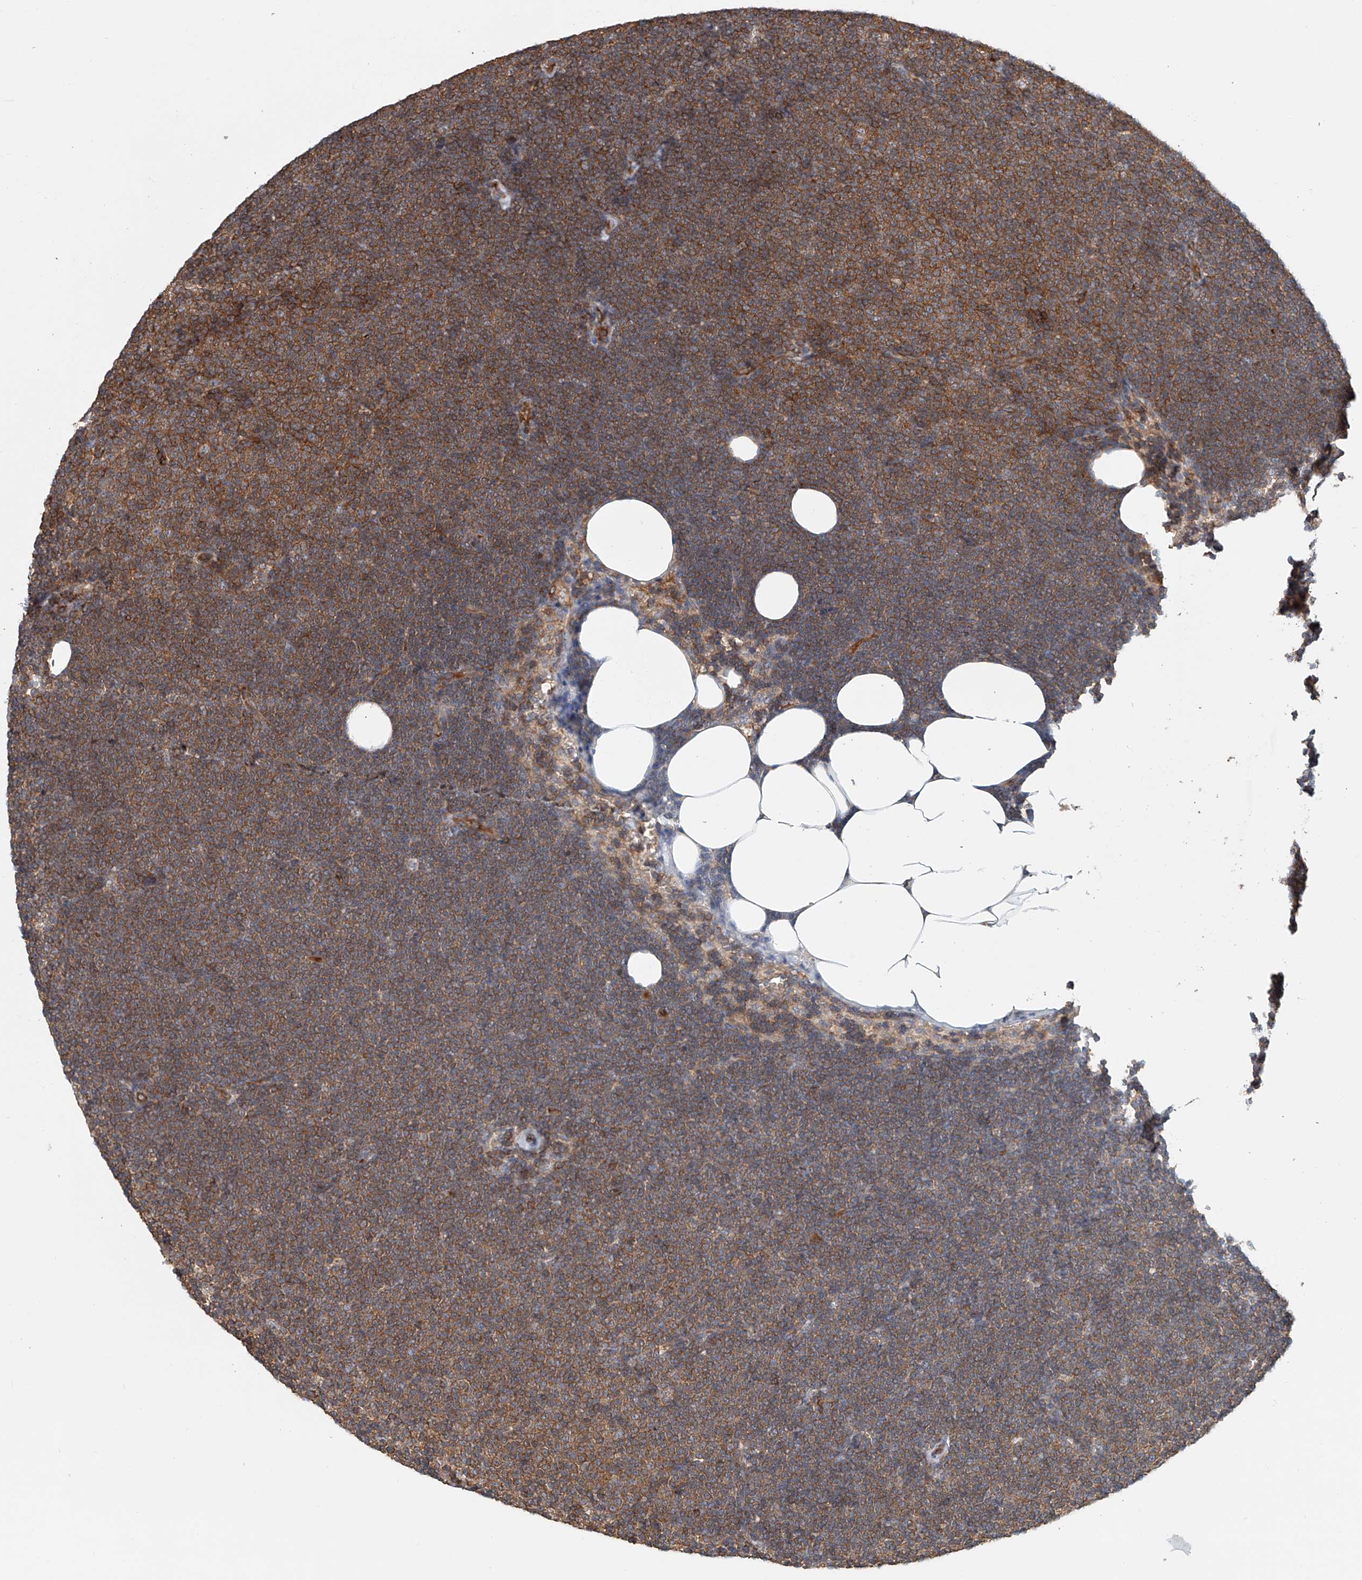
{"staining": {"intensity": "moderate", "quantity": ">75%", "location": "cytoplasmic/membranous"}, "tissue": "lymphoma", "cell_type": "Tumor cells", "image_type": "cancer", "snomed": [{"axis": "morphology", "description": "Malignant lymphoma, non-Hodgkin's type, Low grade"}, {"axis": "topography", "description": "Lymph node"}], "caption": "IHC (DAB) staining of human malignant lymphoma, non-Hodgkin's type (low-grade) shows moderate cytoplasmic/membranous protein expression in about >75% of tumor cells.", "gene": "FRYL", "patient": {"sex": "female", "age": 53}}